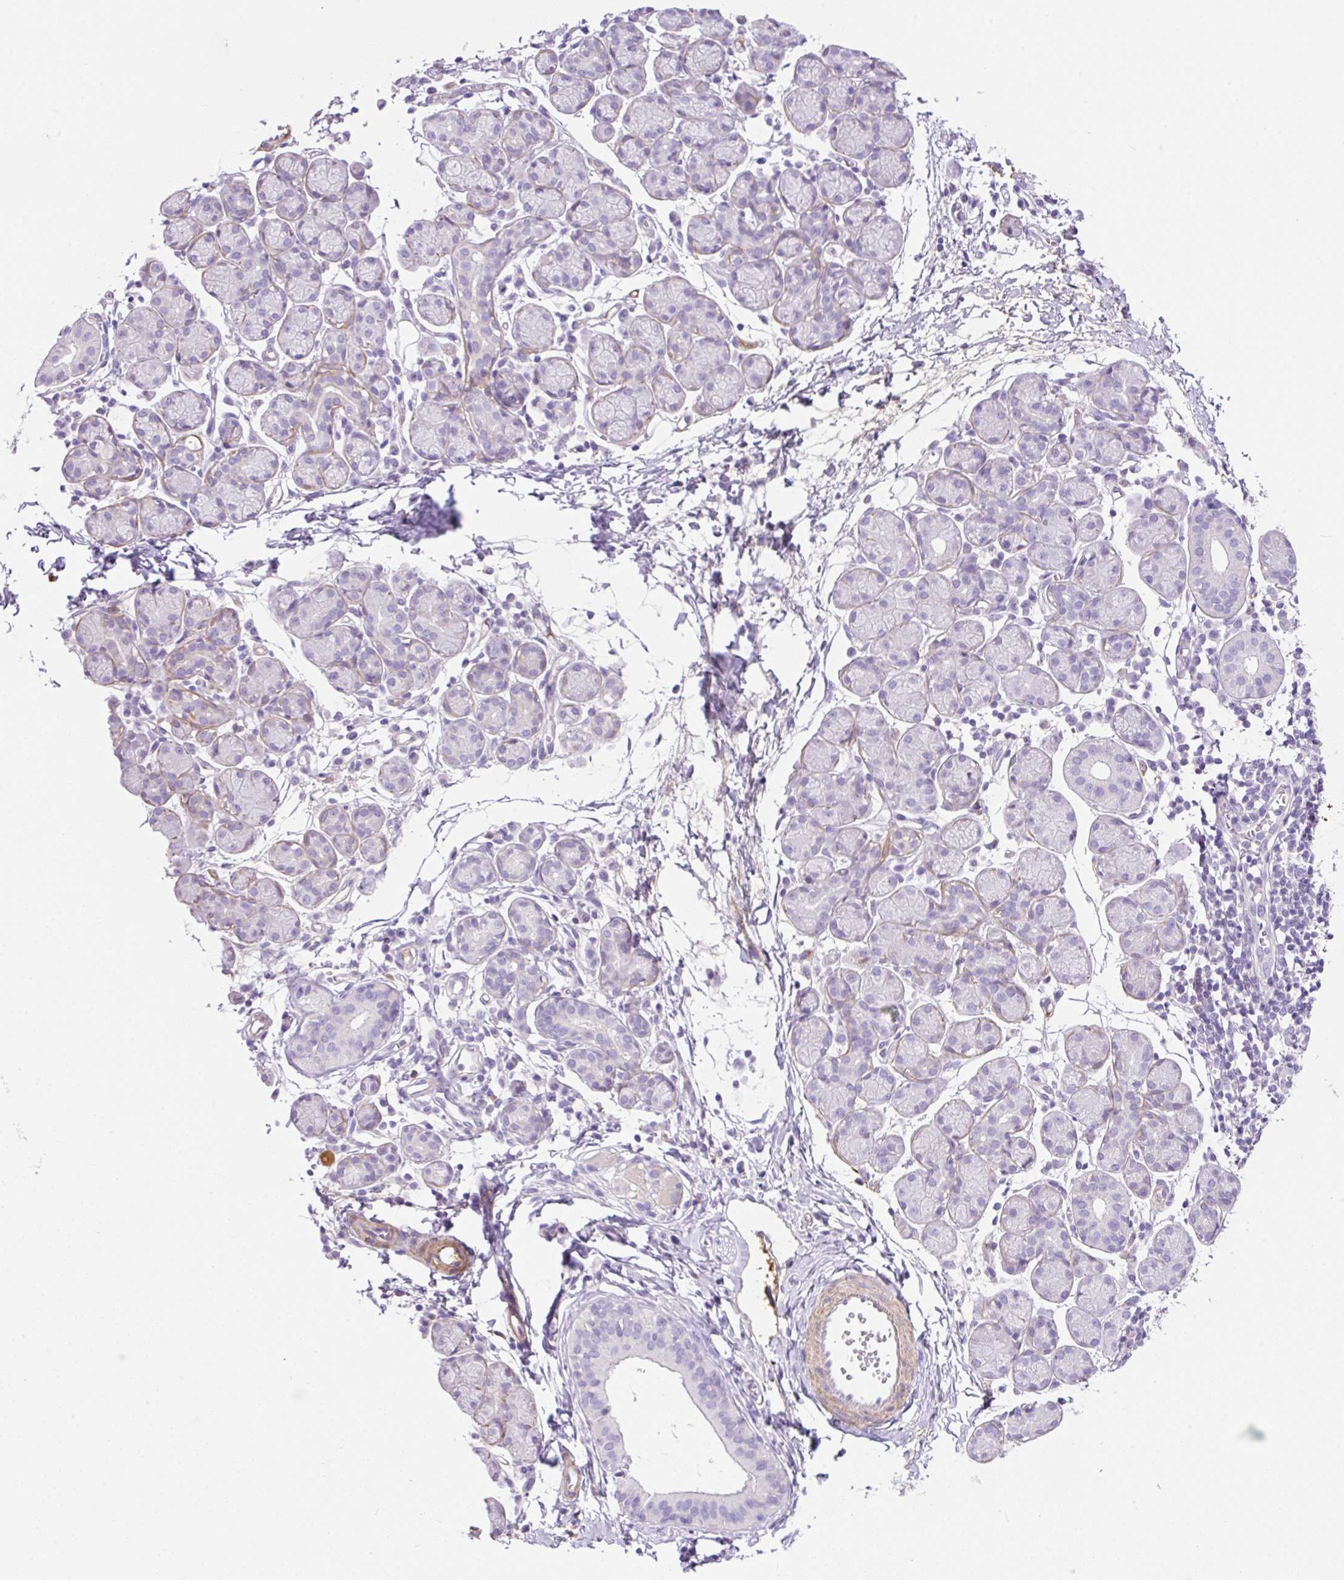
{"staining": {"intensity": "negative", "quantity": "none", "location": "none"}, "tissue": "salivary gland", "cell_type": "Glandular cells", "image_type": "normal", "snomed": [{"axis": "morphology", "description": "Normal tissue, NOS"}, {"axis": "morphology", "description": "Inflammation, NOS"}, {"axis": "topography", "description": "Lymph node"}, {"axis": "topography", "description": "Salivary gland"}], "caption": "High power microscopy photomicrograph of an immunohistochemistry micrograph of normal salivary gland, revealing no significant positivity in glandular cells.", "gene": "TDRD15", "patient": {"sex": "male", "age": 3}}